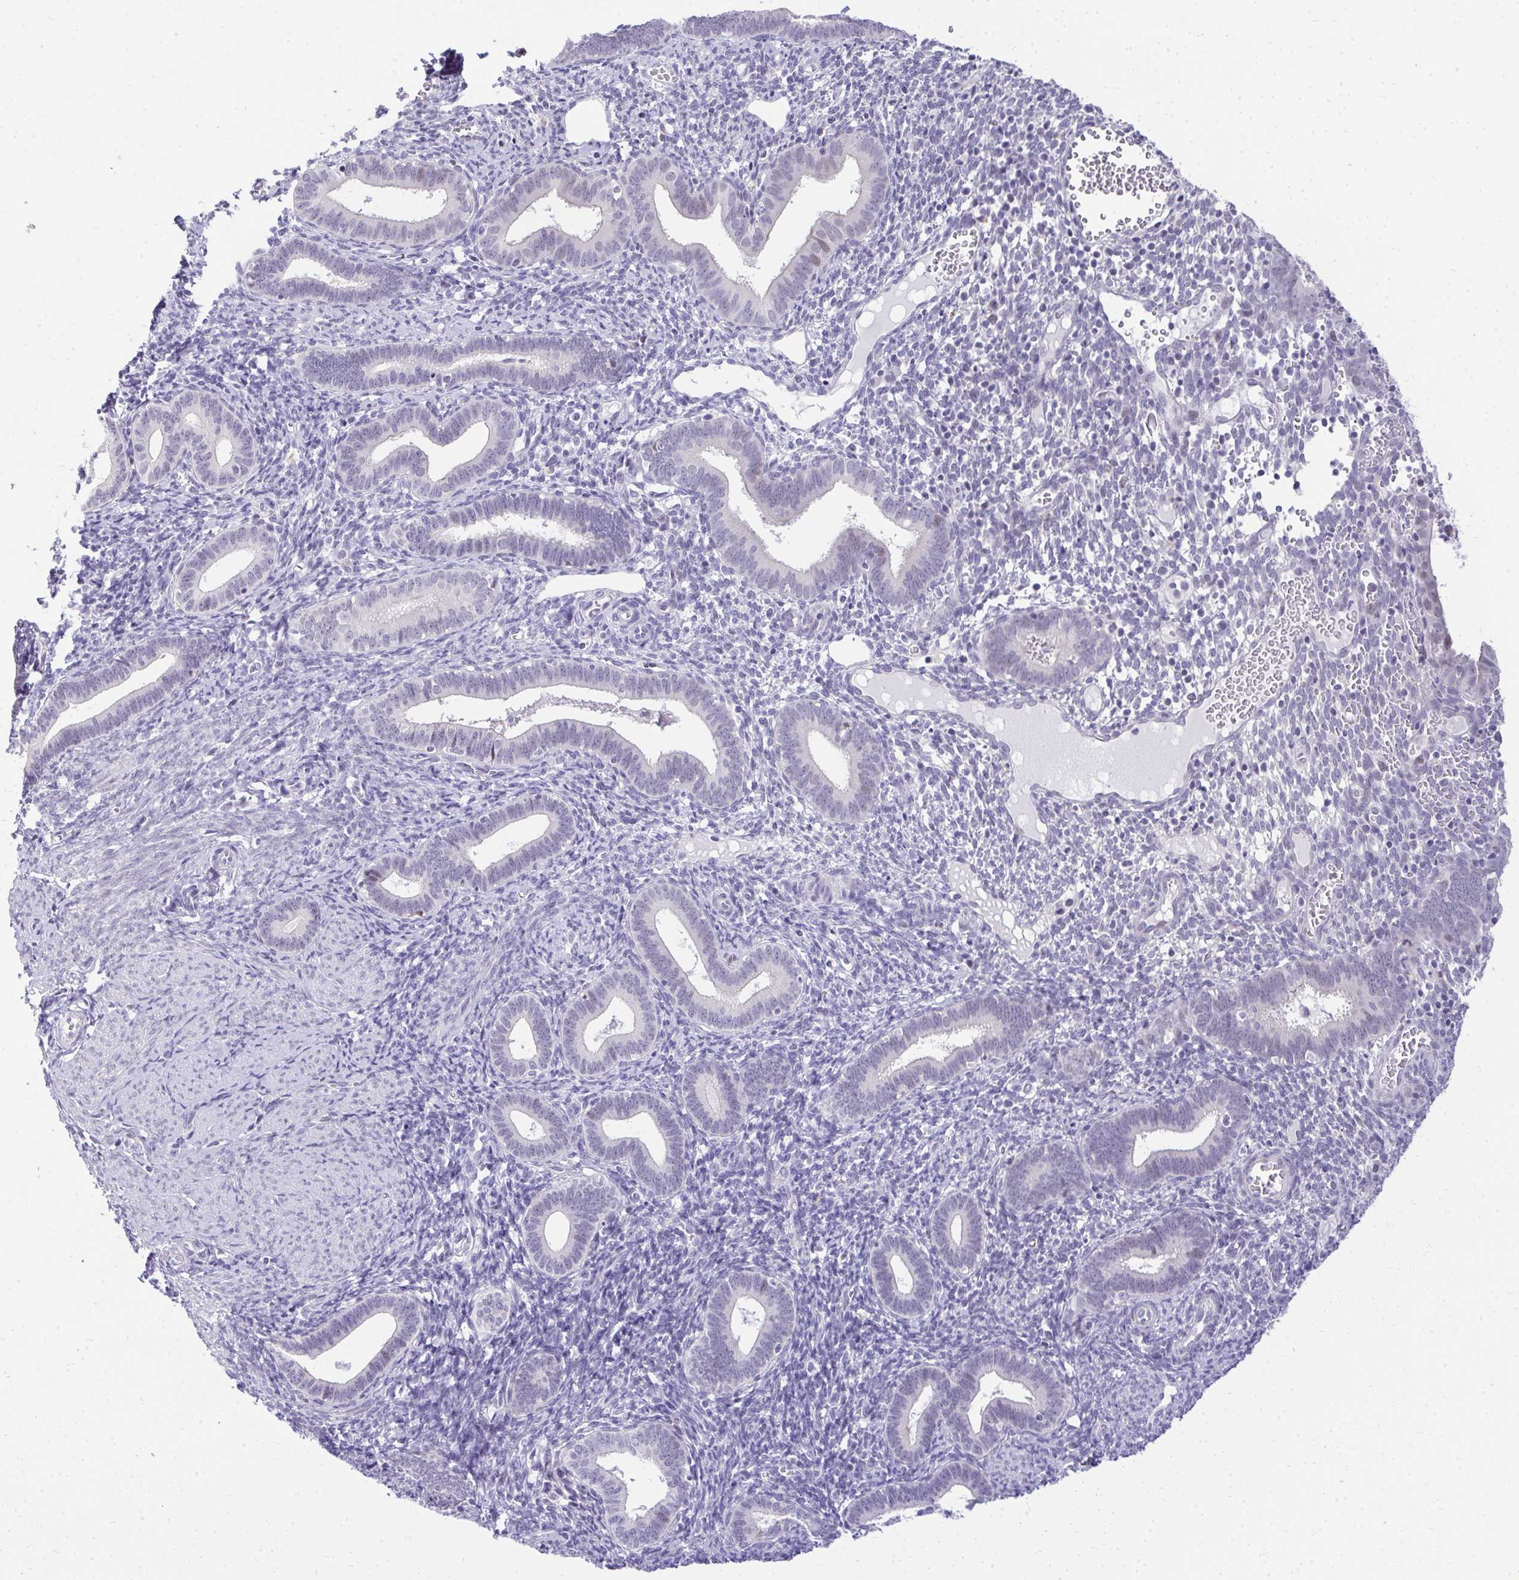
{"staining": {"intensity": "negative", "quantity": "none", "location": "none"}, "tissue": "endometrium", "cell_type": "Cells in endometrial stroma", "image_type": "normal", "snomed": [{"axis": "morphology", "description": "Normal tissue, NOS"}, {"axis": "topography", "description": "Endometrium"}], "caption": "High power microscopy photomicrograph of an immunohistochemistry (IHC) micrograph of unremarkable endometrium, revealing no significant staining in cells in endometrial stroma.", "gene": "EID3", "patient": {"sex": "female", "age": 41}}